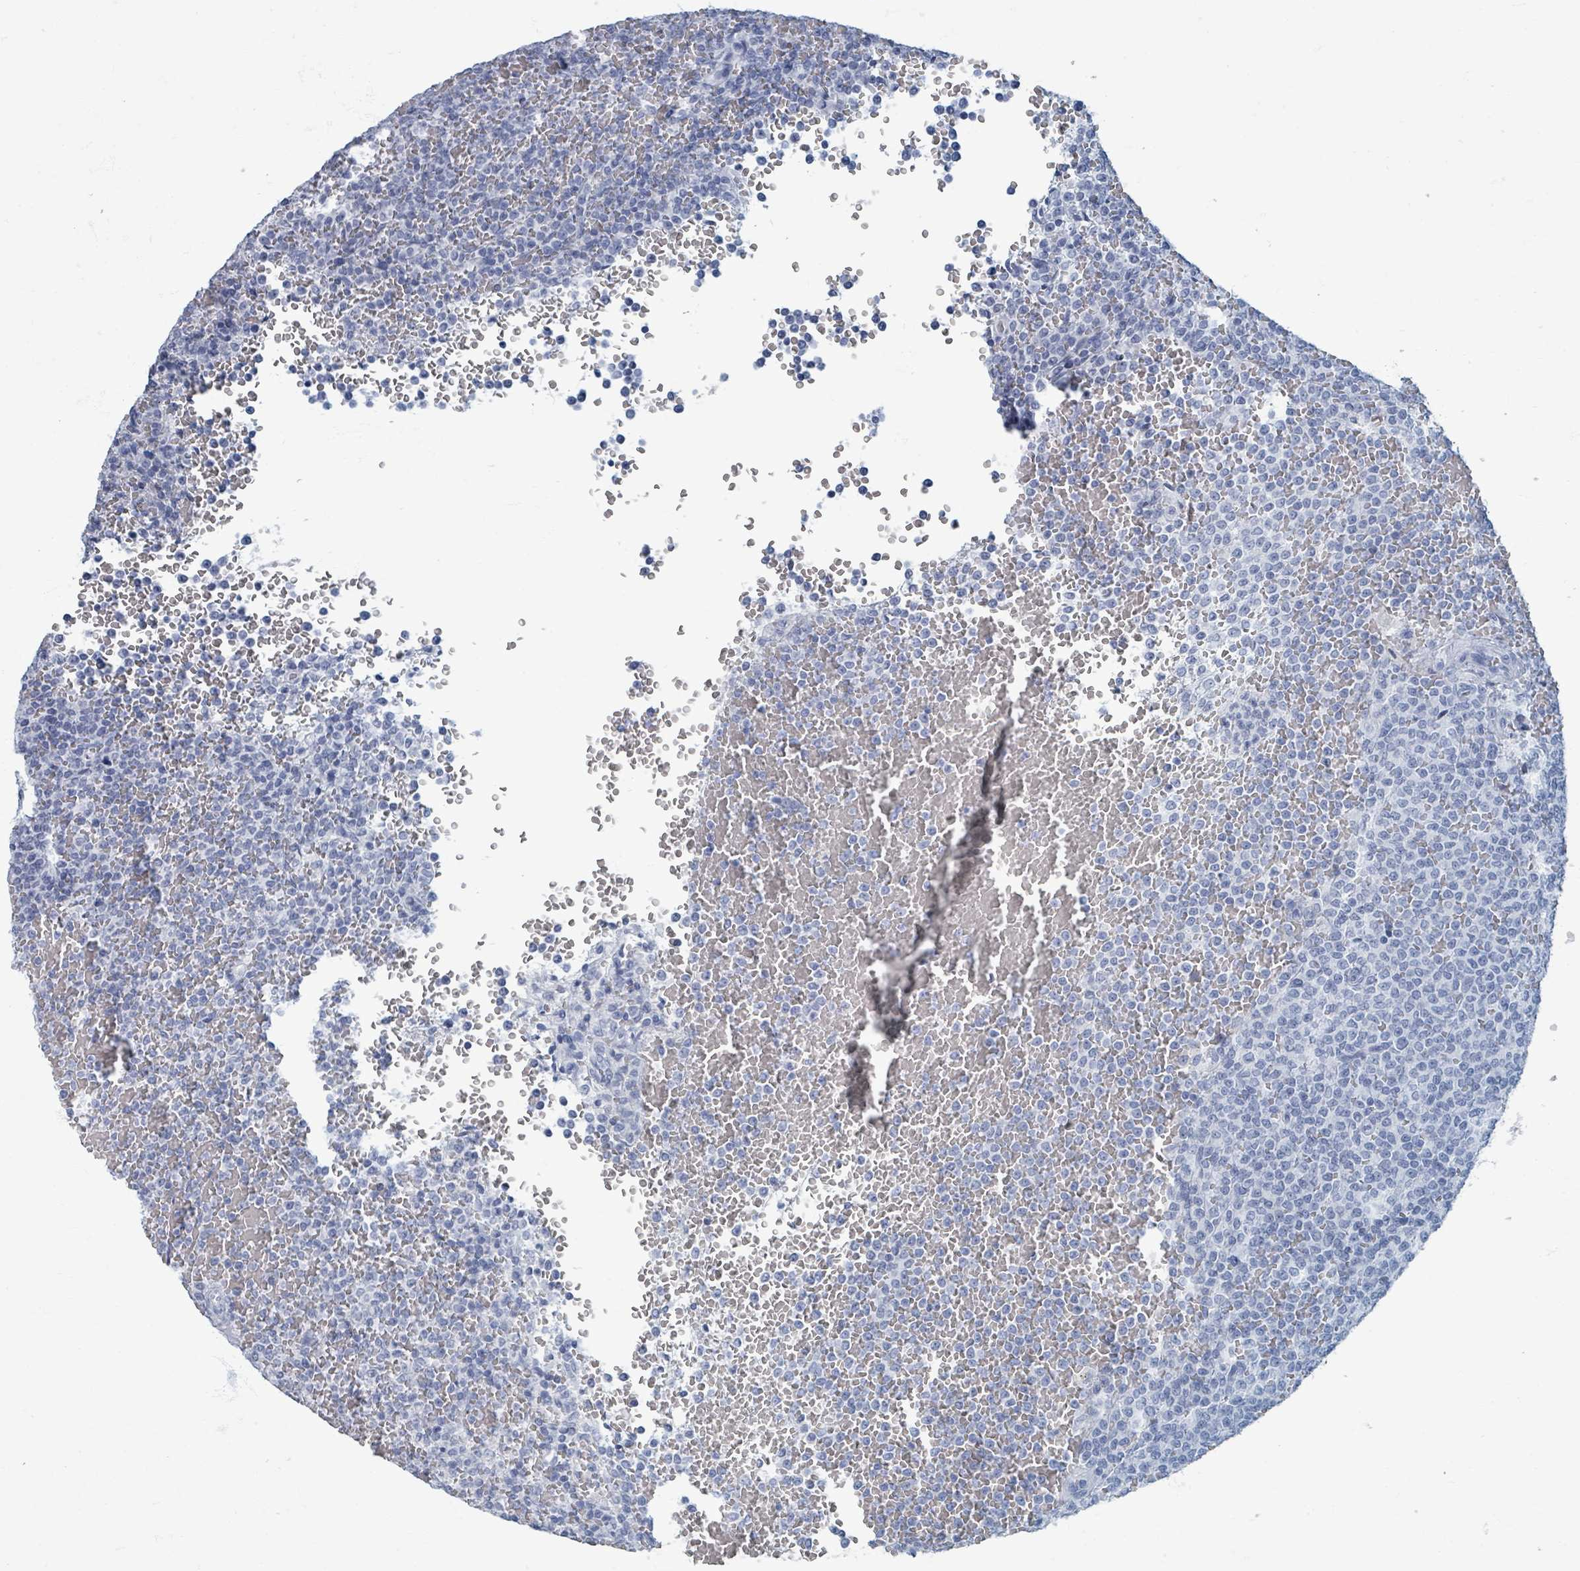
{"staining": {"intensity": "negative", "quantity": "none", "location": "none"}, "tissue": "lymphoma", "cell_type": "Tumor cells", "image_type": "cancer", "snomed": [{"axis": "morphology", "description": "Malignant lymphoma, non-Hodgkin's type, Low grade"}, {"axis": "topography", "description": "Spleen"}], "caption": "Image shows no significant protein staining in tumor cells of lymphoma.", "gene": "TAS2R1", "patient": {"sex": "male", "age": 60}}